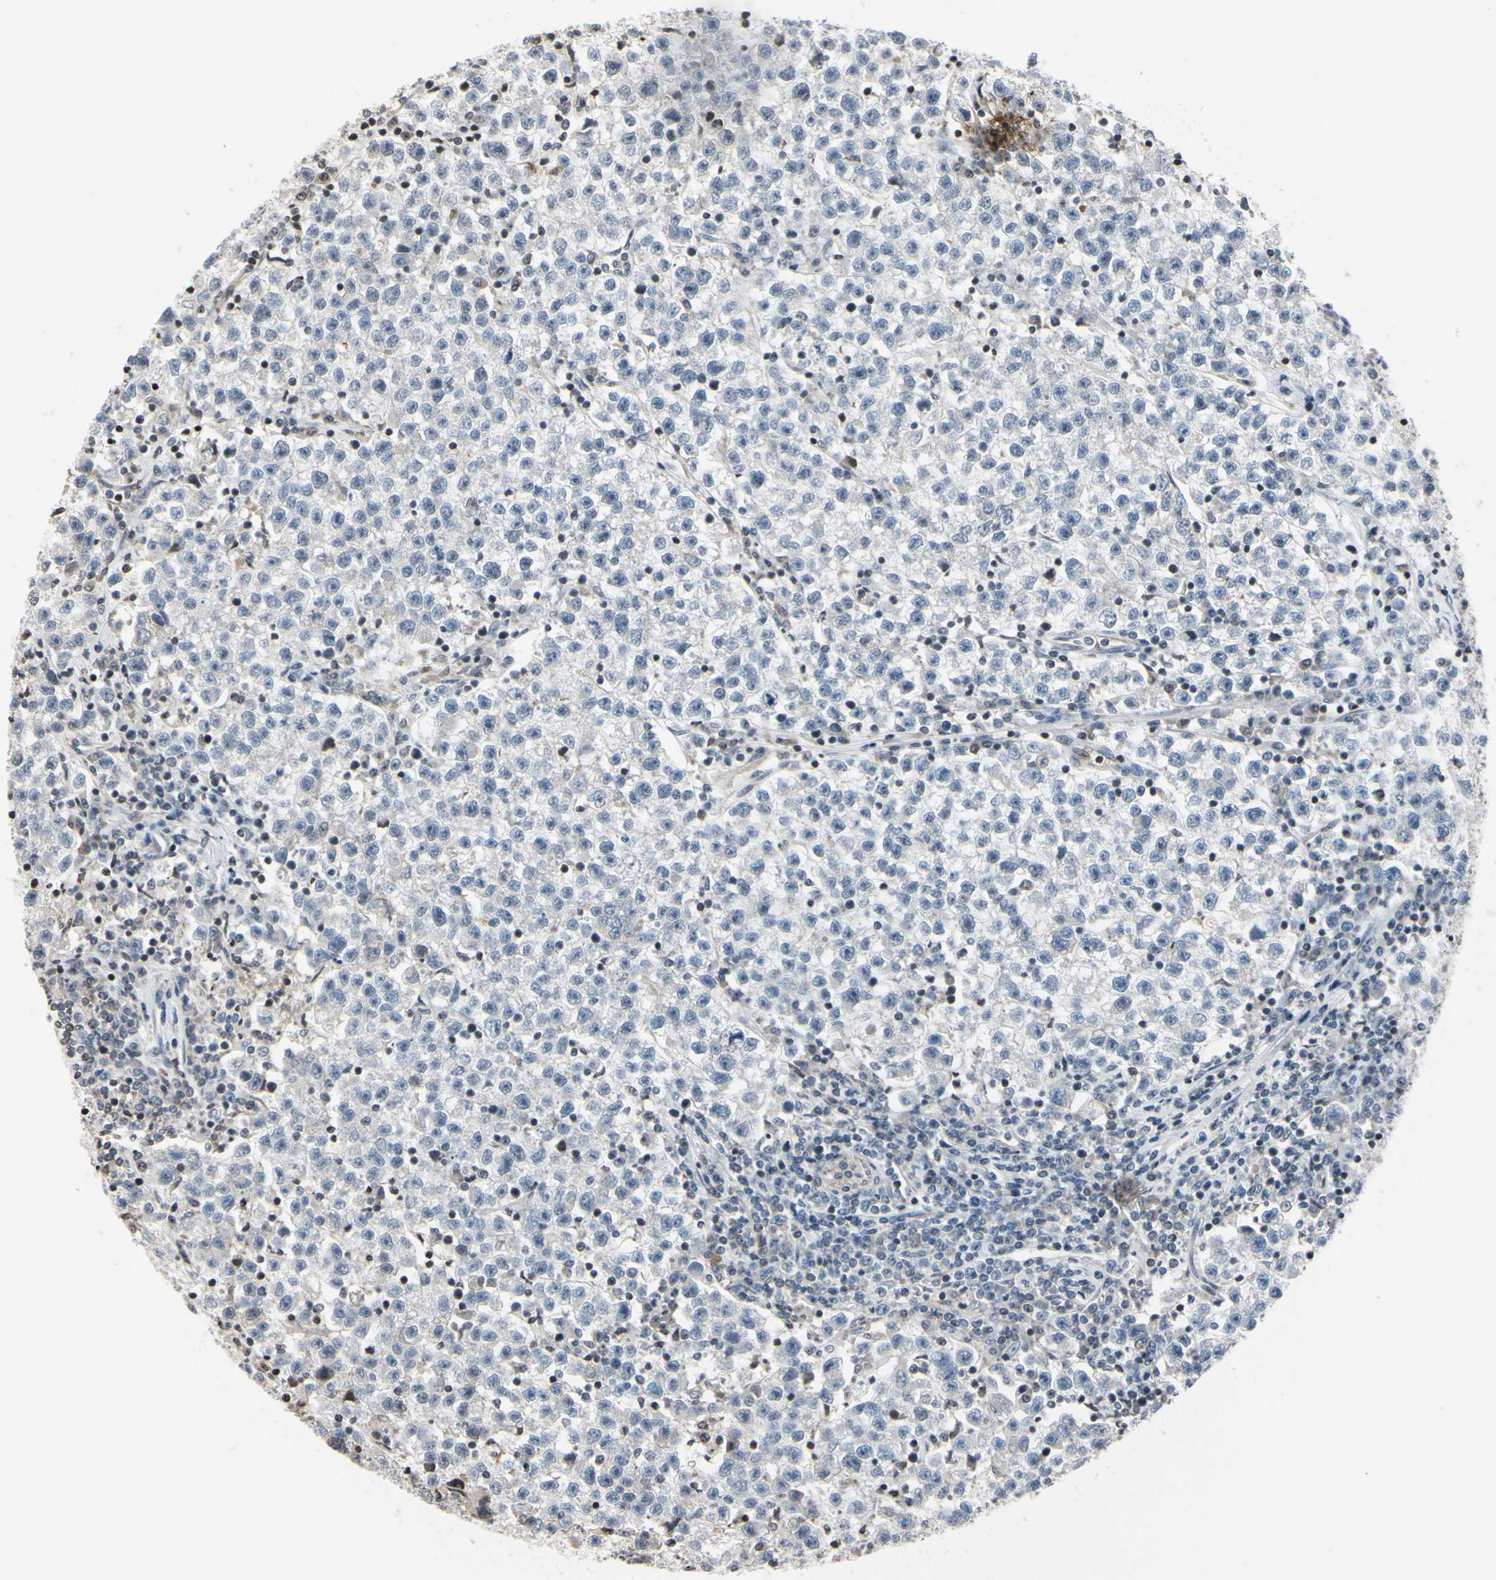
{"staining": {"intensity": "negative", "quantity": "none", "location": "none"}, "tissue": "testis cancer", "cell_type": "Tumor cells", "image_type": "cancer", "snomed": [{"axis": "morphology", "description": "Seminoma, NOS"}, {"axis": "topography", "description": "Testis"}], "caption": "IHC of human testis cancer displays no staining in tumor cells.", "gene": "ARG1", "patient": {"sex": "male", "age": 22}}